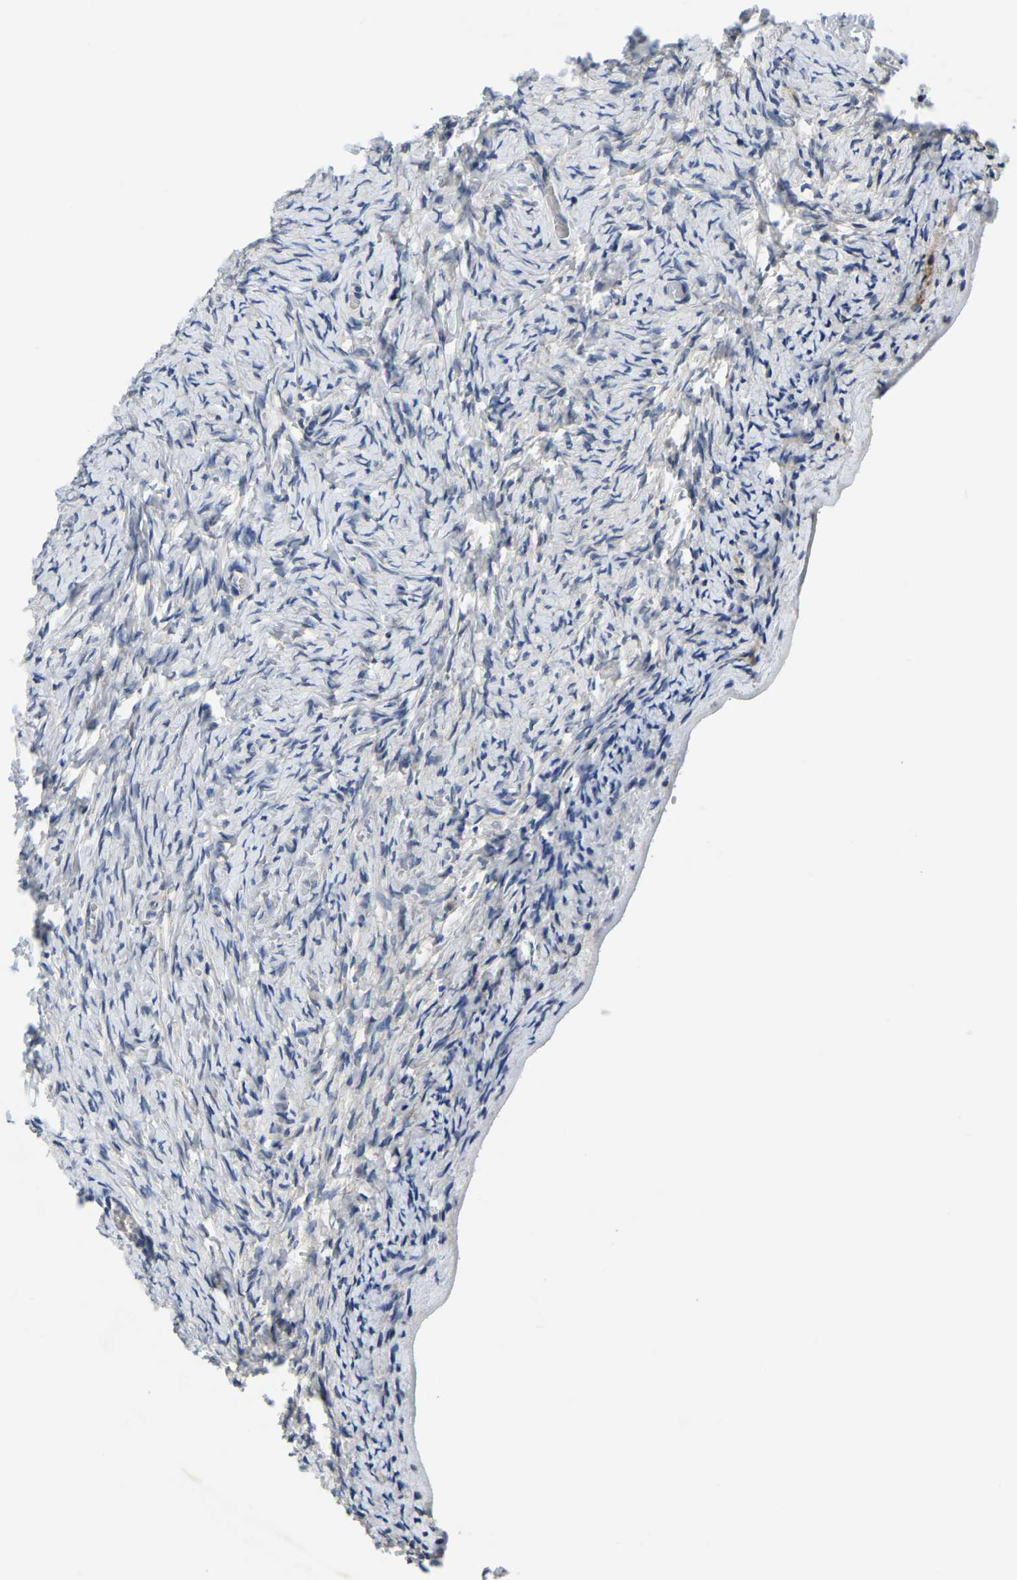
{"staining": {"intensity": "moderate", "quantity": ">75%", "location": "cytoplasmic/membranous"}, "tissue": "ovary", "cell_type": "Follicle cells", "image_type": "normal", "snomed": [{"axis": "morphology", "description": "Normal tissue, NOS"}, {"axis": "topography", "description": "Ovary"}], "caption": "Immunohistochemistry (IHC) image of unremarkable ovary: ovary stained using immunohistochemistry (IHC) displays medium levels of moderate protein expression localized specifically in the cytoplasmic/membranous of follicle cells, appearing as a cytoplasmic/membranous brown color.", "gene": "ITGA2", "patient": {"sex": "female", "age": 27}}